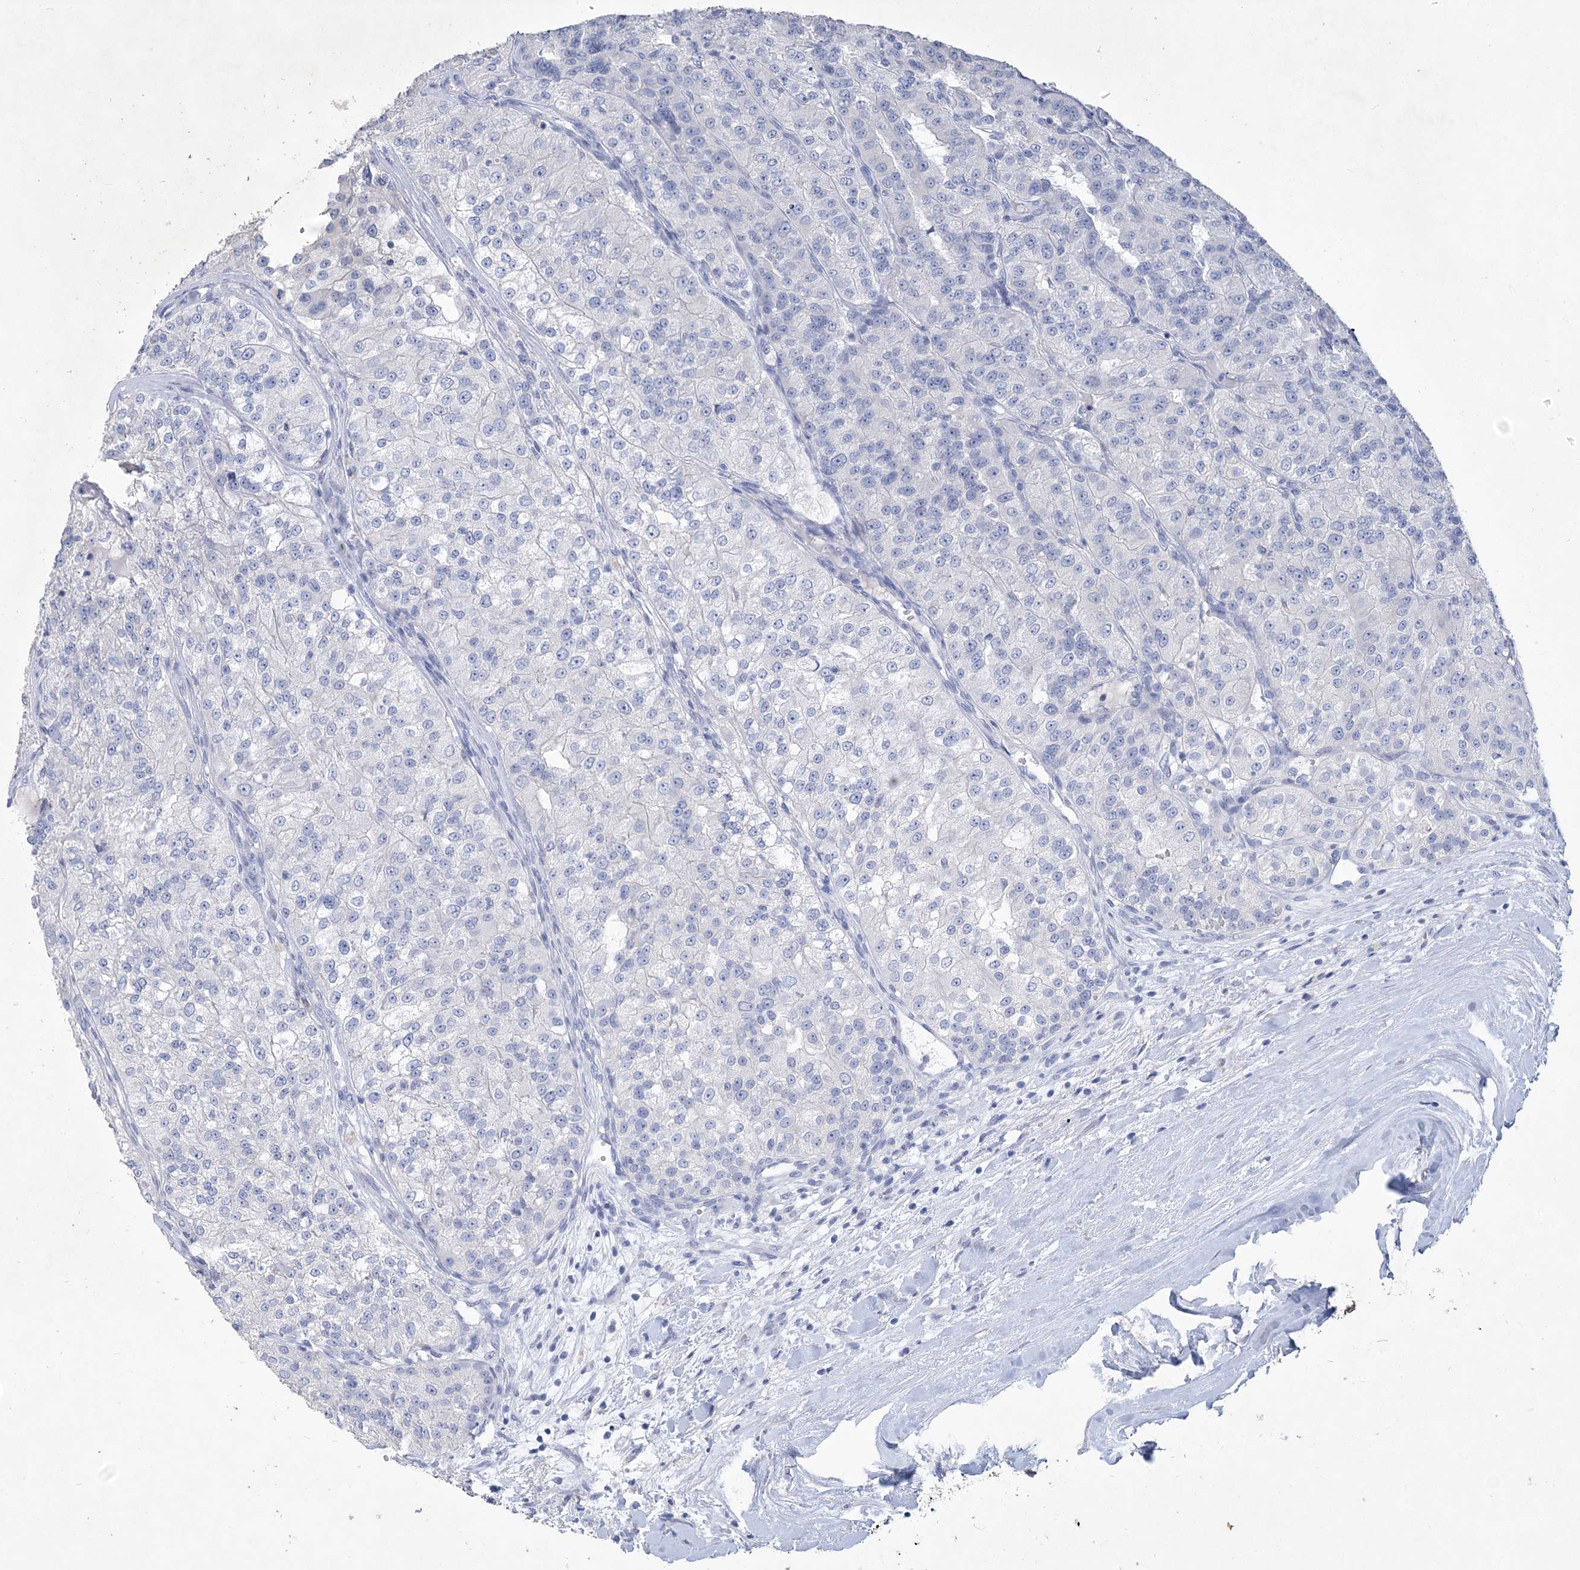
{"staining": {"intensity": "negative", "quantity": "none", "location": "none"}, "tissue": "renal cancer", "cell_type": "Tumor cells", "image_type": "cancer", "snomed": [{"axis": "morphology", "description": "Adenocarcinoma, NOS"}, {"axis": "topography", "description": "Kidney"}], "caption": "DAB (3,3'-diaminobenzidine) immunohistochemical staining of human renal adenocarcinoma reveals no significant positivity in tumor cells. Nuclei are stained in blue.", "gene": "COPS8", "patient": {"sex": "female", "age": 63}}